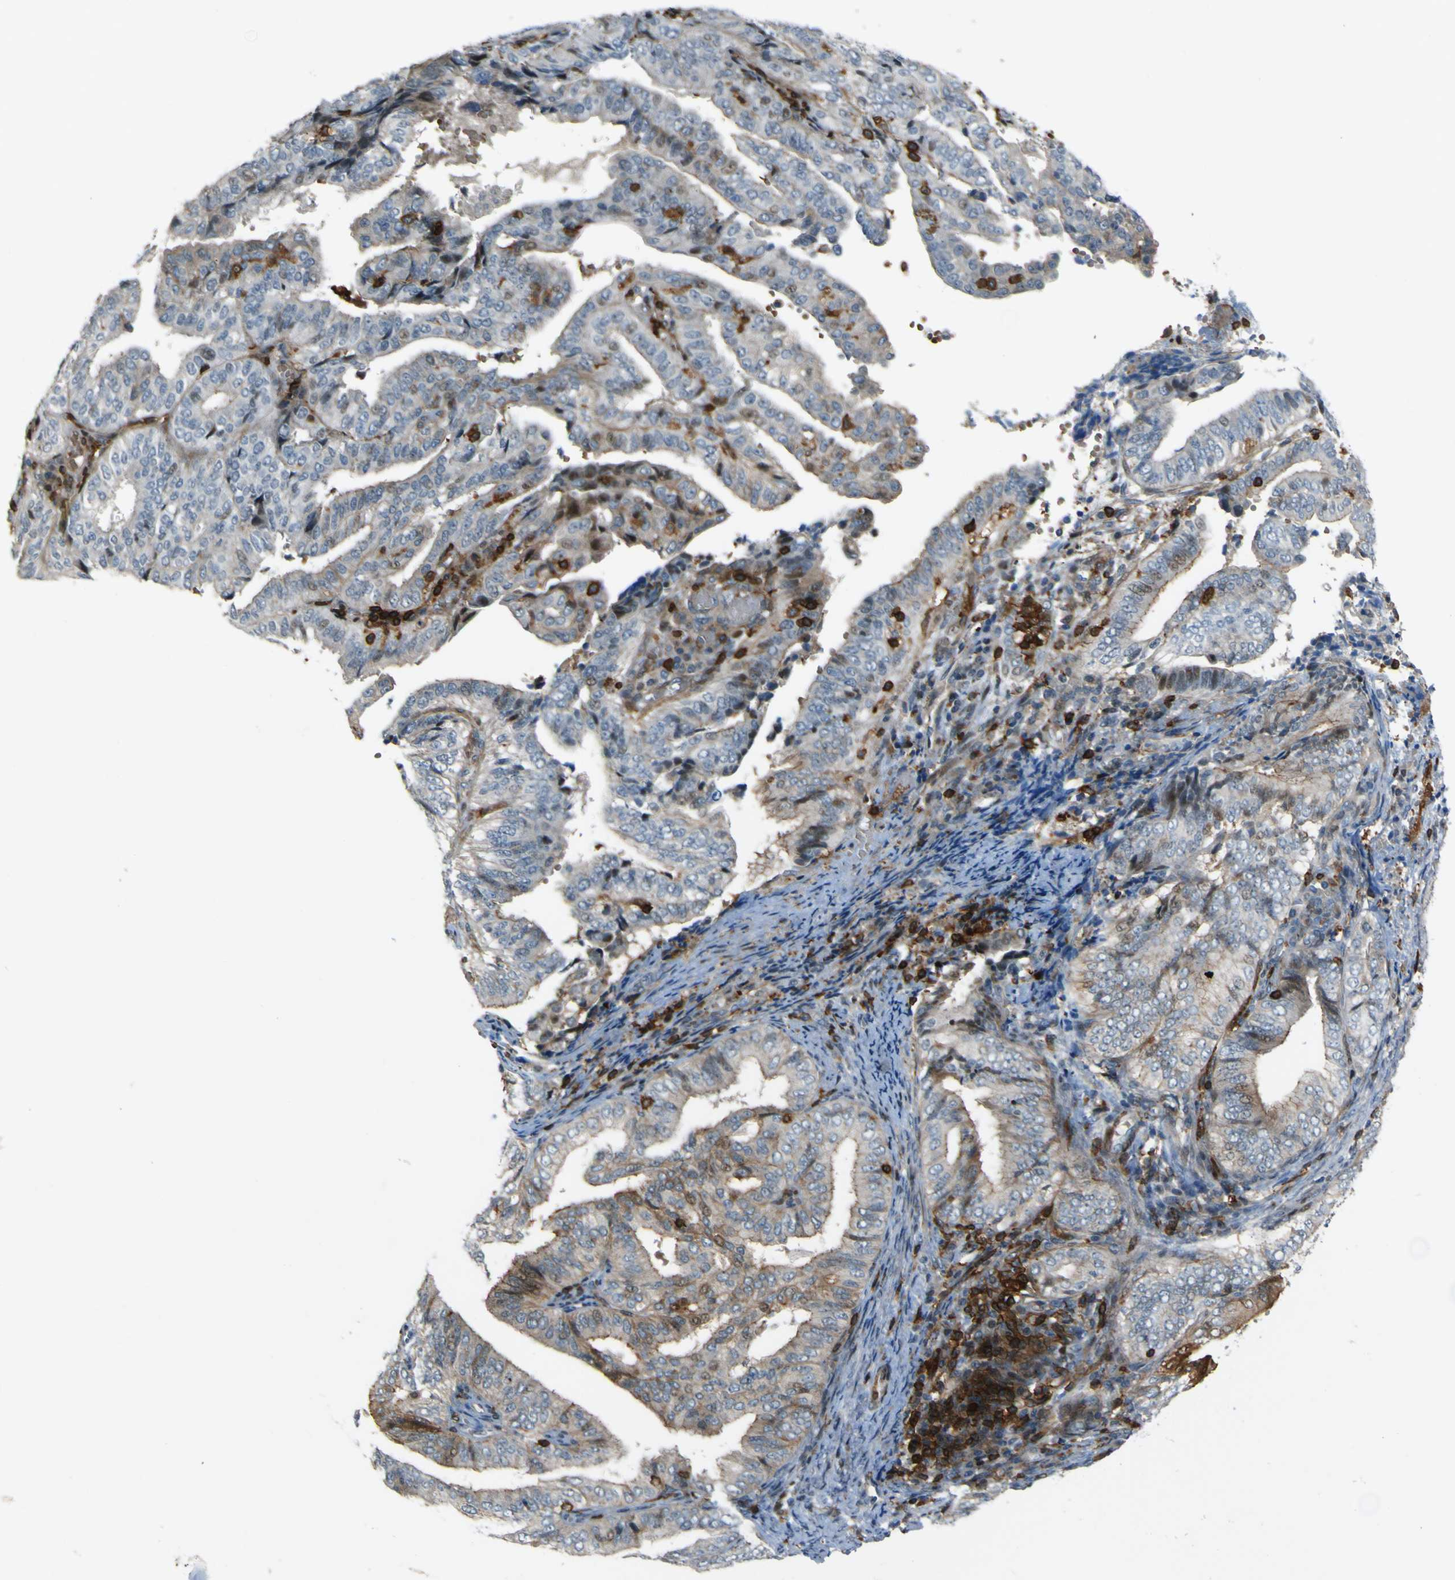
{"staining": {"intensity": "weak", "quantity": "<25%", "location": "cytoplasmic/membranous,nuclear"}, "tissue": "endometrial cancer", "cell_type": "Tumor cells", "image_type": "cancer", "snomed": [{"axis": "morphology", "description": "Adenocarcinoma, NOS"}, {"axis": "topography", "description": "Endometrium"}], "caption": "A photomicrograph of adenocarcinoma (endometrial) stained for a protein exhibits no brown staining in tumor cells.", "gene": "PCDHB5", "patient": {"sex": "female", "age": 58}}